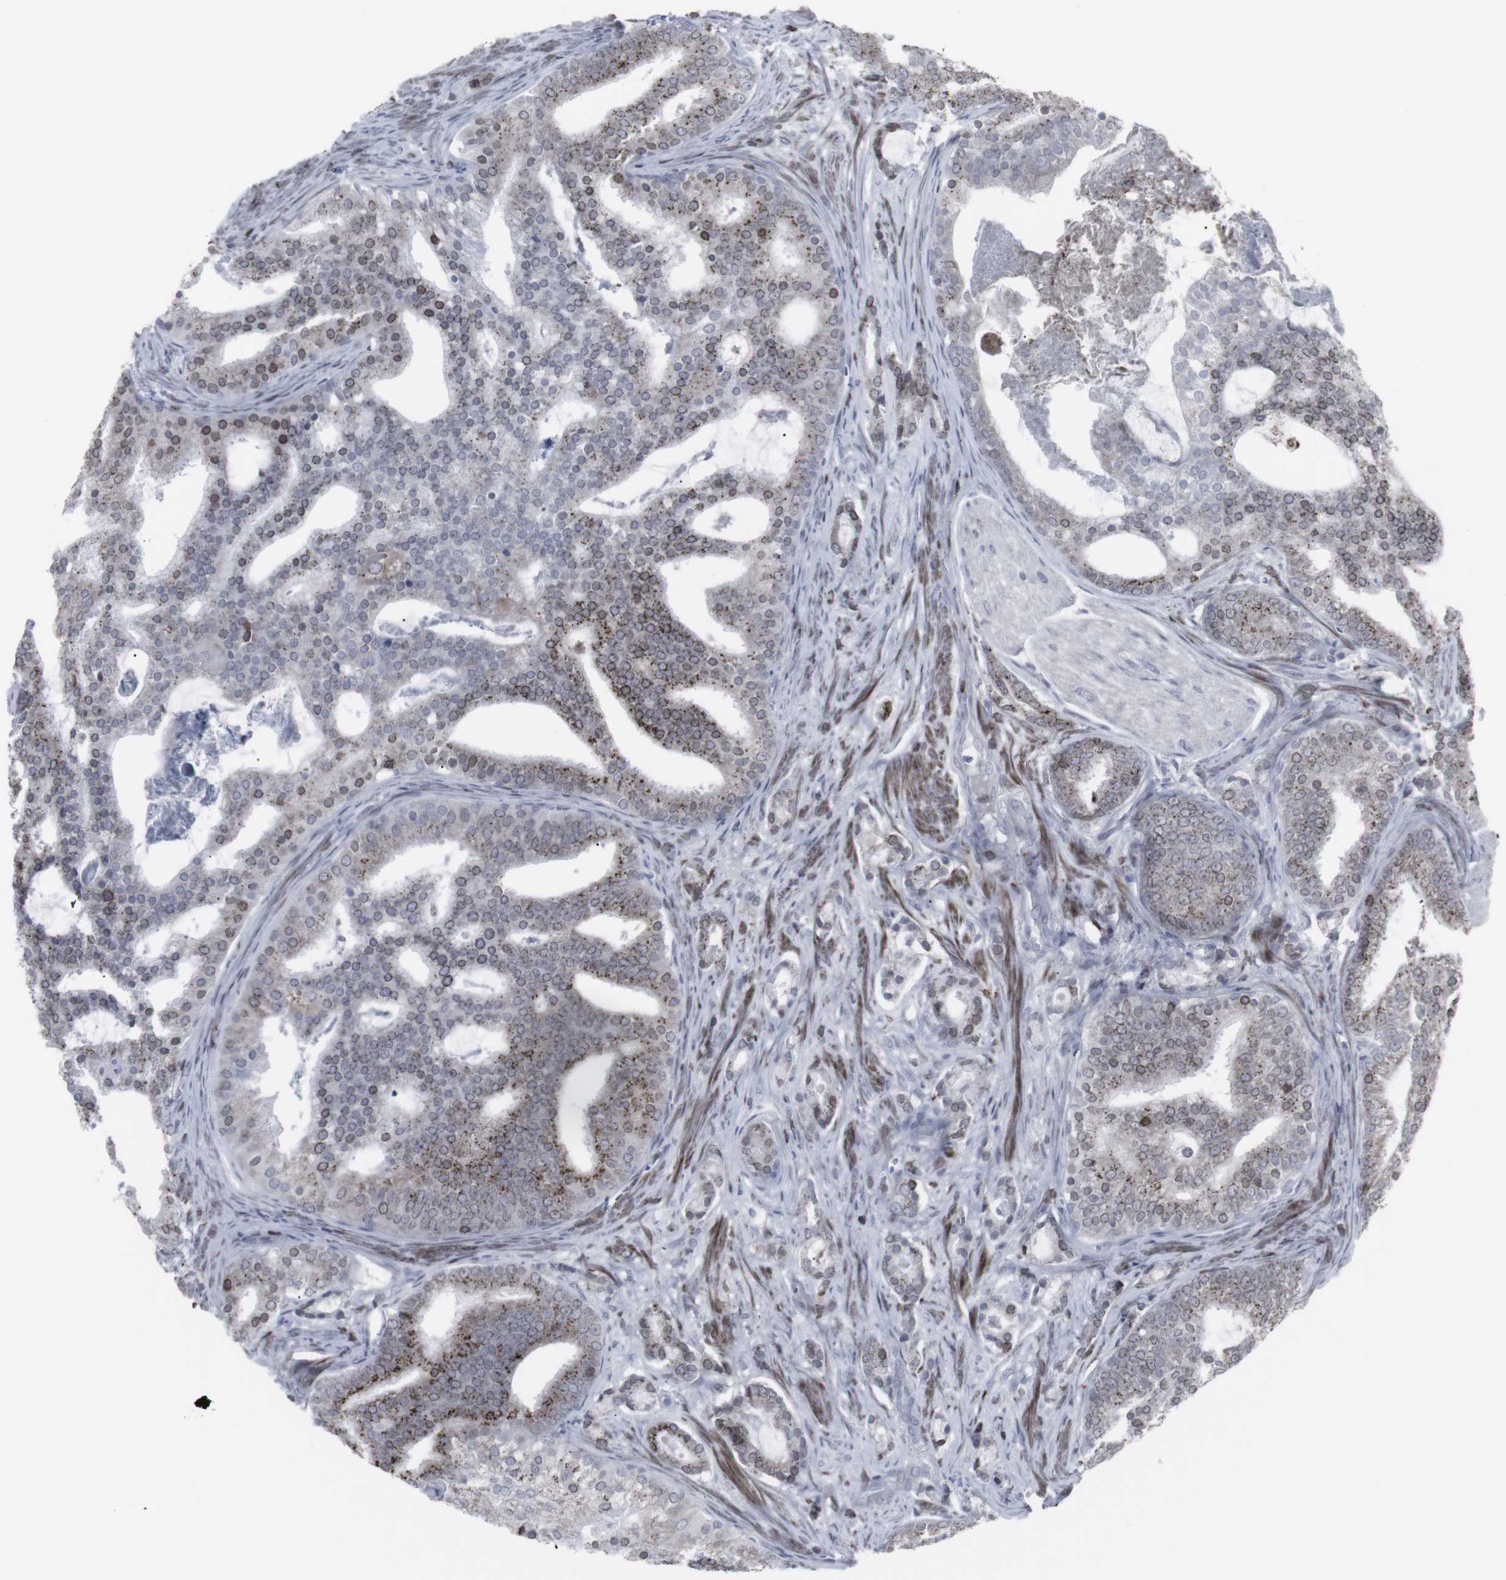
{"staining": {"intensity": "moderate", "quantity": "25%-75%", "location": "cytoplasmic/membranous,nuclear"}, "tissue": "prostate cancer", "cell_type": "Tumor cells", "image_type": "cancer", "snomed": [{"axis": "morphology", "description": "Adenocarcinoma, Low grade"}, {"axis": "topography", "description": "Prostate"}], "caption": "Tumor cells show moderate cytoplasmic/membranous and nuclear staining in about 25%-75% of cells in prostate cancer.", "gene": "APOBEC2", "patient": {"sex": "male", "age": 58}}